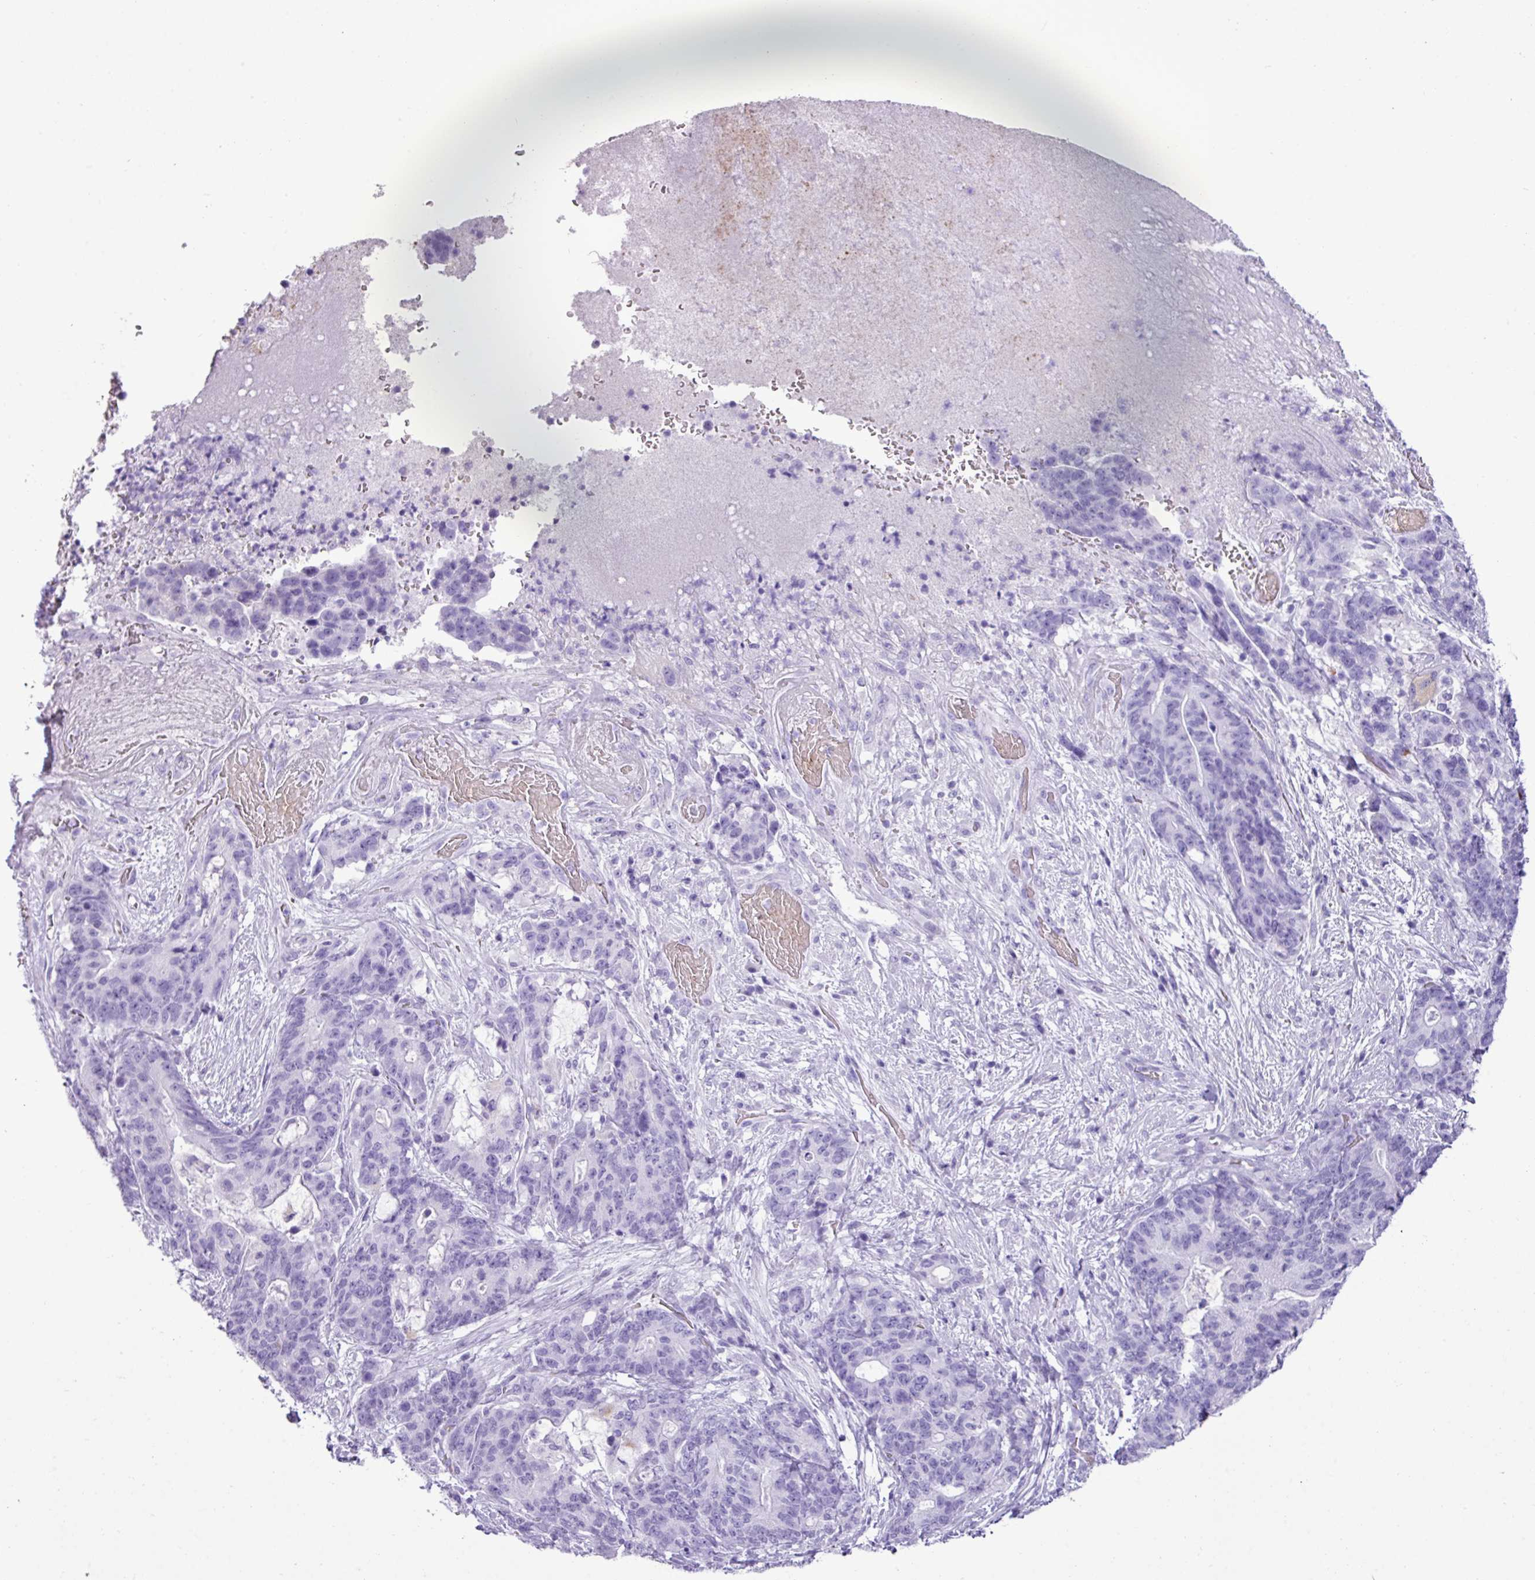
{"staining": {"intensity": "negative", "quantity": "none", "location": "none"}, "tissue": "stomach cancer", "cell_type": "Tumor cells", "image_type": "cancer", "snomed": [{"axis": "morphology", "description": "Normal tissue, NOS"}, {"axis": "morphology", "description": "Adenocarcinoma, NOS"}, {"axis": "topography", "description": "Stomach"}], "caption": "The image displays no significant expression in tumor cells of stomach cancer.", "gene": "ZSCAN5A", "patient": {"sex": "female", "age": 64}}